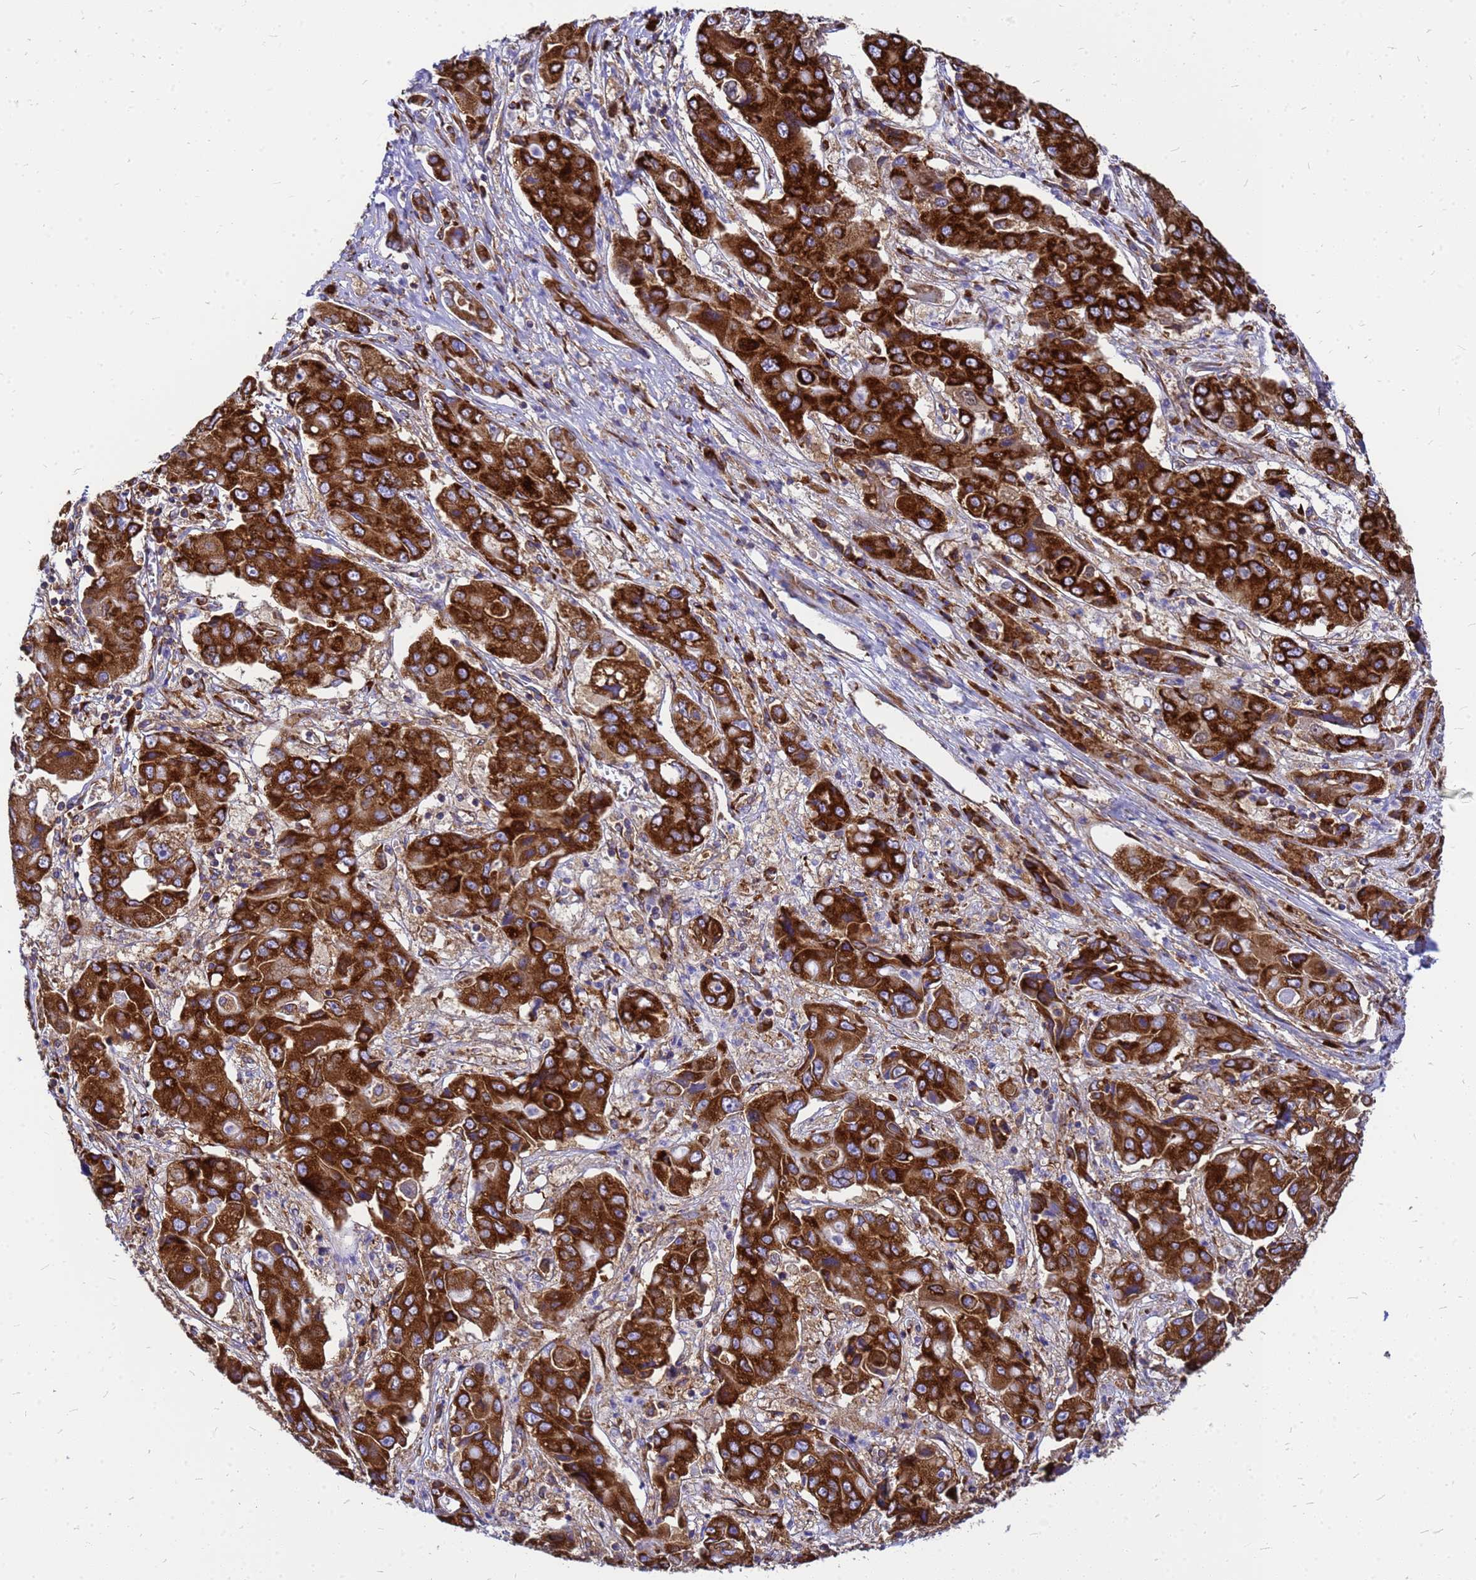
{"staining": {"intensity": "strong", "quantity": ">75%", "location": "cytoplasmic/membranous"}, "tissue": "liver cancer", "cell_type": "Tumor cells", "image_type": "cancer", "snomed": [{"axis": "morphology", "description": "Cholangiocarcinoma"}, {"axis": "topography", "description": "Liver"}], "caption": "Immunohistochemical staining of human liver cholangiocarcinoma exhibits high levels of strong cytoplasmic/membranous protein staining in approximately >75% of tumor cells. Immunohistochemistry stains the protein in brown and the nuclei are stained blue.", "gene": "EEF1D", "patient": {"sex": "male", "age": 67}}